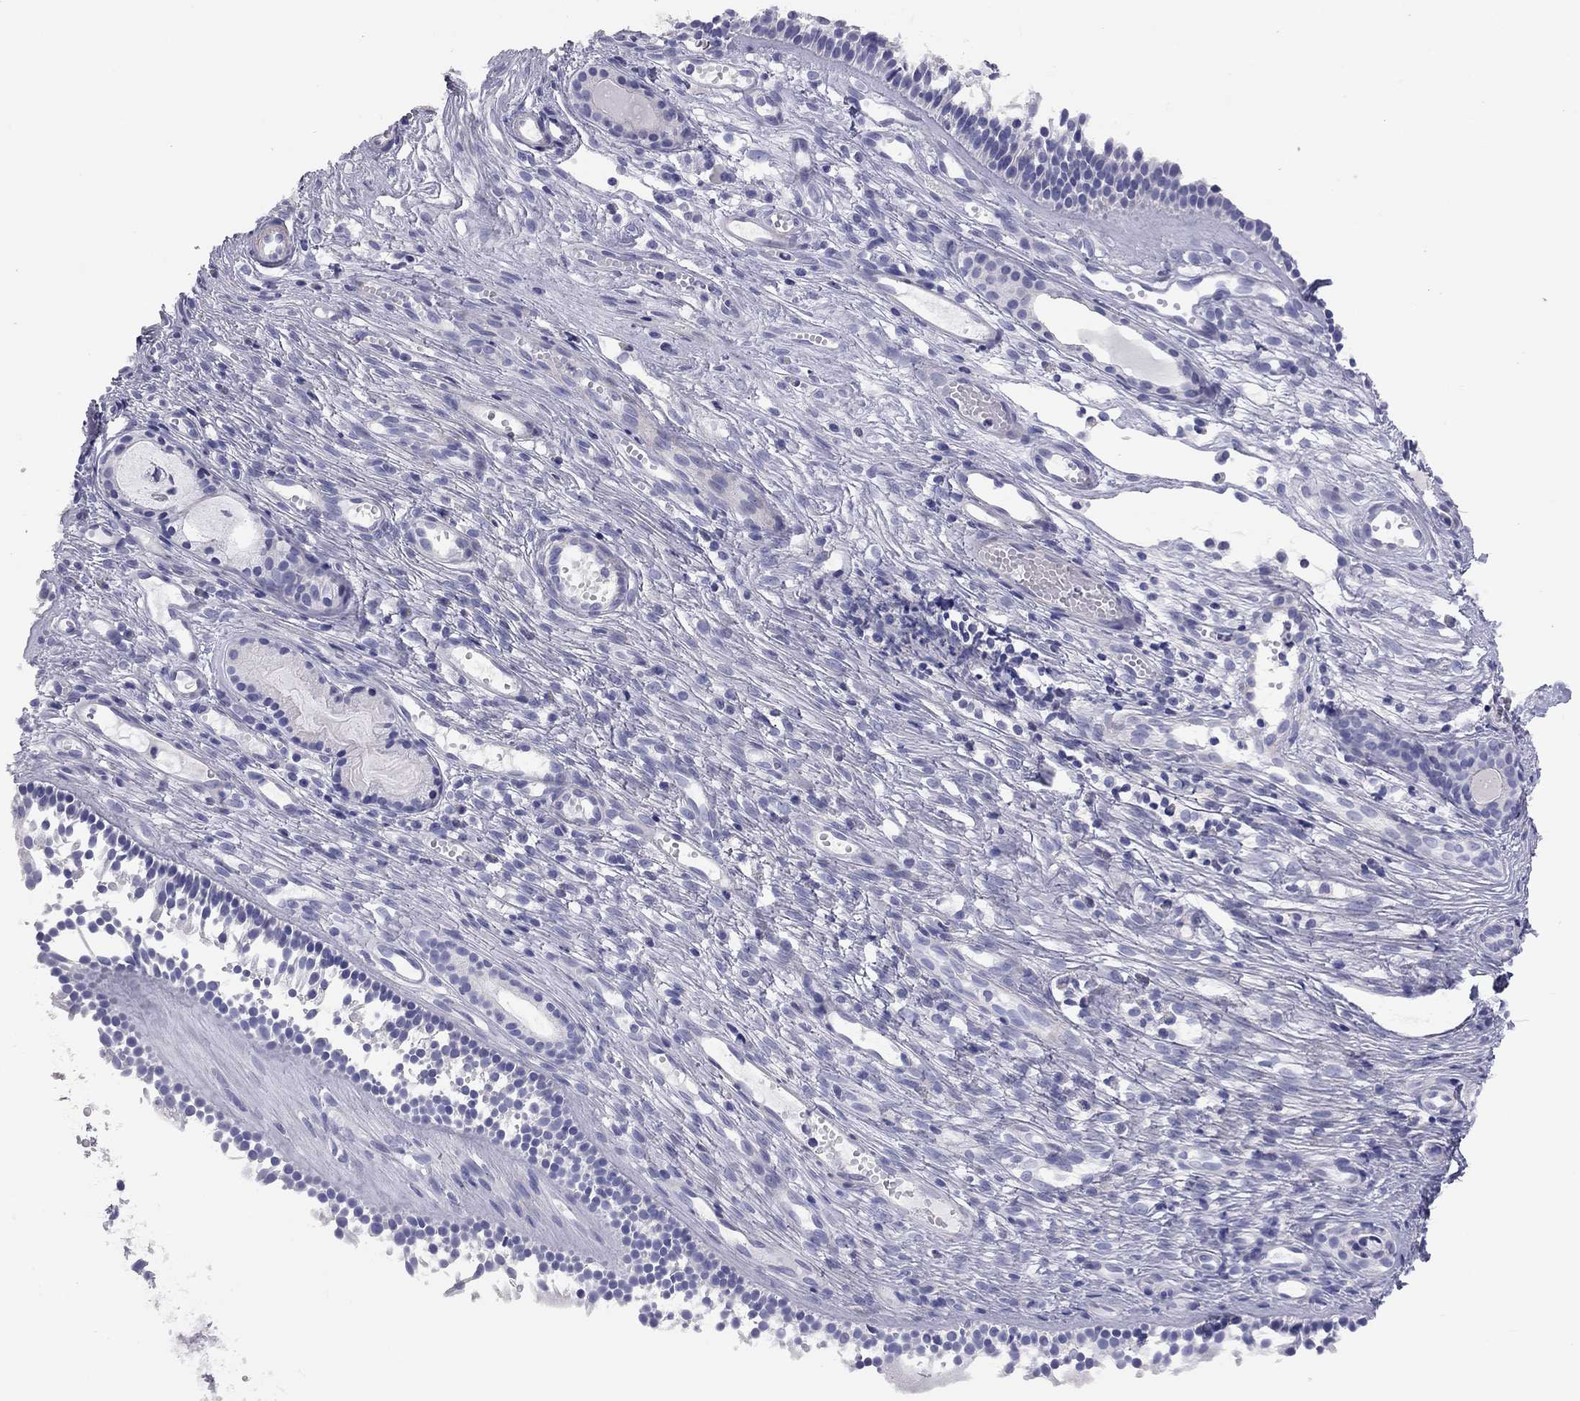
{"staining": {"intensity": "negative", "quantity": "none", "location": "none"}, "tissue": "nasopharynx", "cell_type": "Respiratory epithelial cells", "image_type": "normal", "snomed": [{"axis": "morphology", "description": "Normal tissue, NOS"}, {"axis": "topography", "description": "Nasopharynx"}], "caption": "This micrograph is of benign nasopharynx stained with immunohistochemistry (IHC) to label a protein in brown with the nuclei are counter-stained blue. There is no expression in respiratory epithelial cells. (DAB (3,3'-diaminobenzidine) immunohistochemistry (IHC), high magnification).", "gene": "ADCYAP1", "patient": {"sex": "male", "age": 51}}